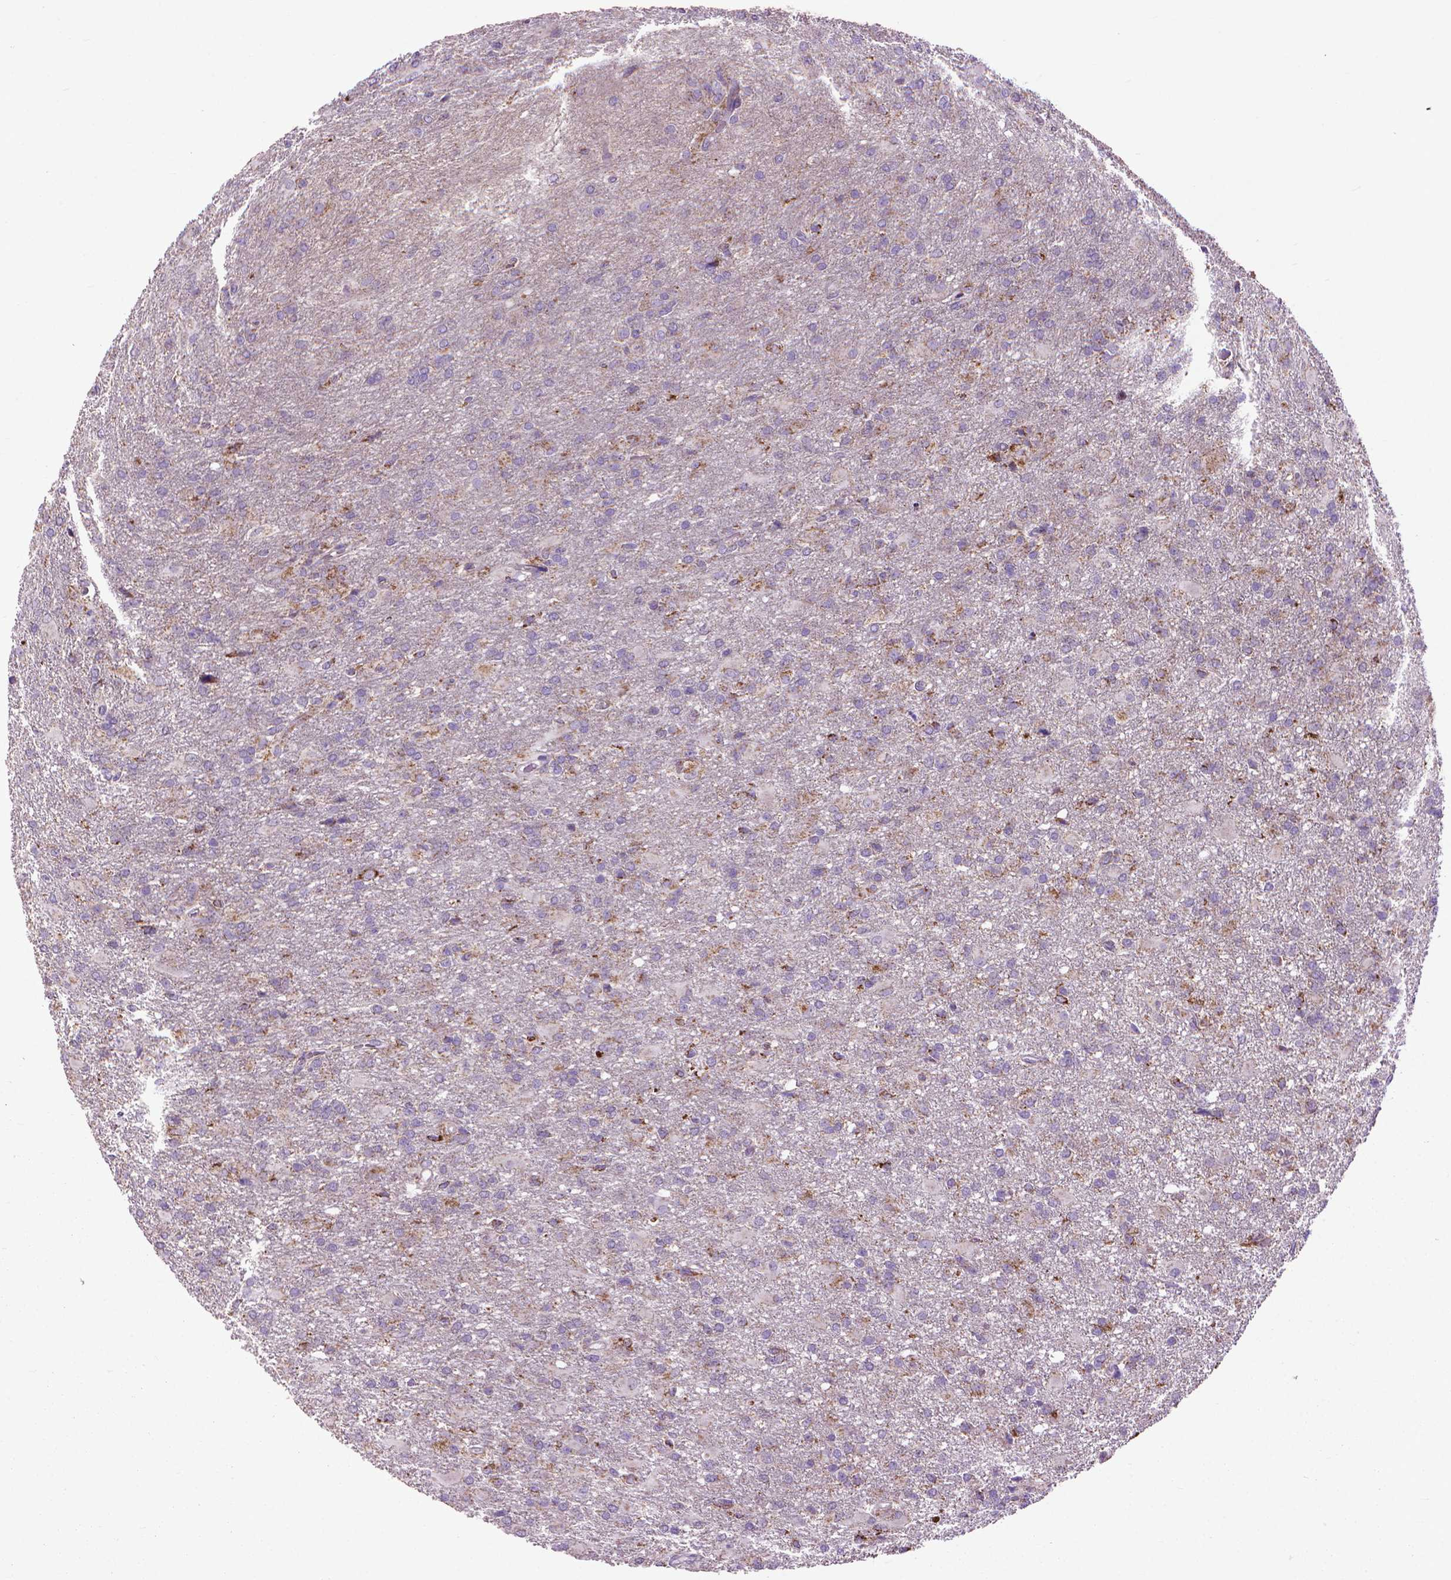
{"staining": {"intensity": "negative", "quantity": "none", "location": "none"}, "tissue": "glioma", "cell_type": "Tumor cells", "image_type": "cancer", "snomed": [{"axis": "morphology", "description": "Glioma, malignant, High grade"}, {"axis": "topography", "description": "Brain"}], "caption": "Malignant glioma (high-grade) was stained to show a protein in brown. There is no significant staining in tumor cells.", "gene": "VDAC1", "patient": {"sex": "male", "age": 68}}